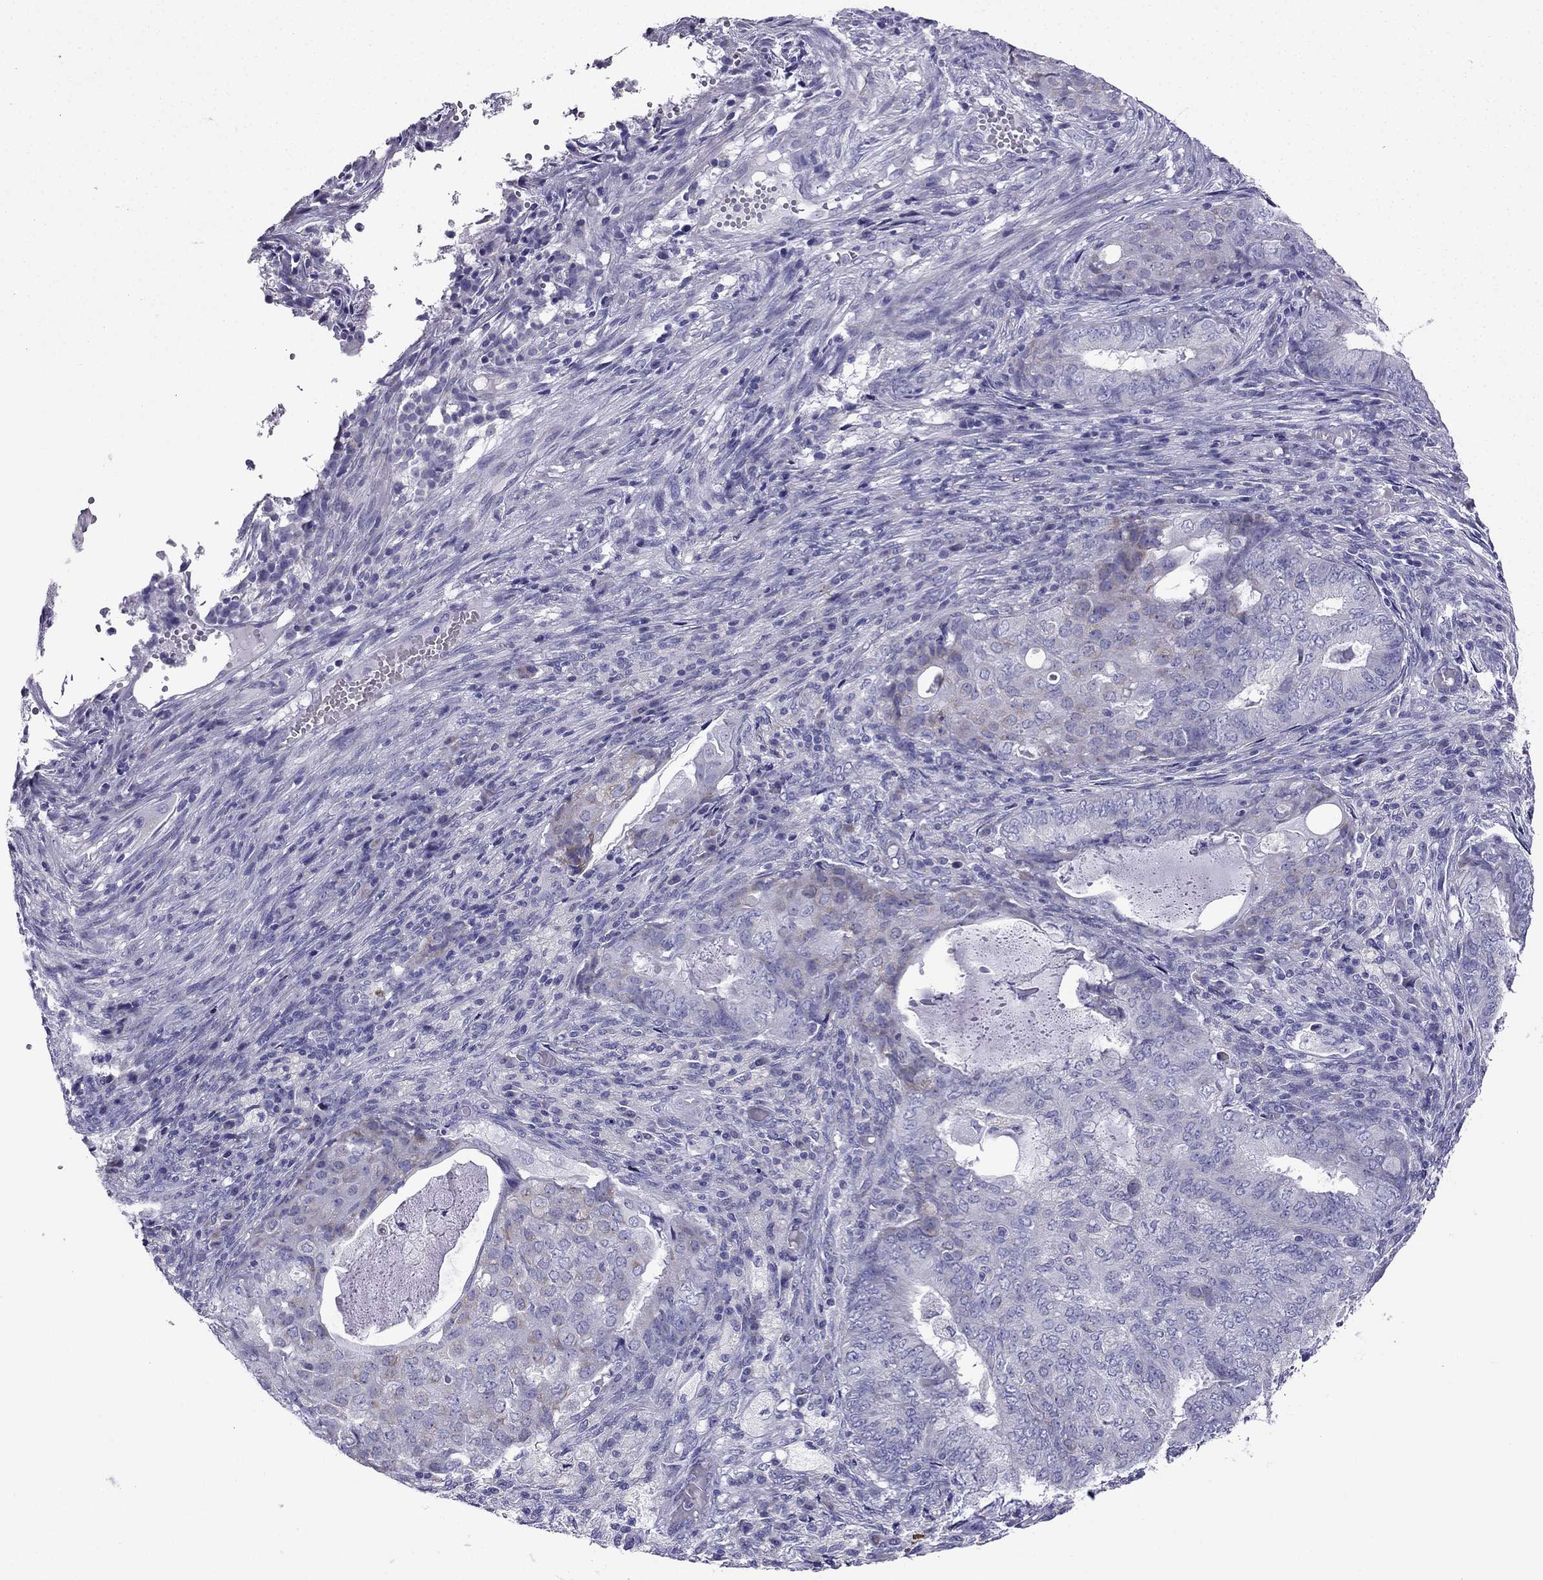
{"staining": {"intensity": "weak", "quantity": "<25%", "location": "cytoplasmic/membranous"}, "tissue": "endometrial cancer", "cell_type": "Tumor cells", "image_type": "cancer", "snomed": [{"axis": "morphology", "description": "Adenocarcinoma, NOS"}, {"axis": "topography", "description": "Endometrium"}], "caption": "High power microscopy histopathology image of an IHC histopathology image of endometrial cancer (adenocarcinoma), revealing no significant expression in tumor cells.", "gene": "KIF5A", "patient": {"sex": "female", "age": 62}}